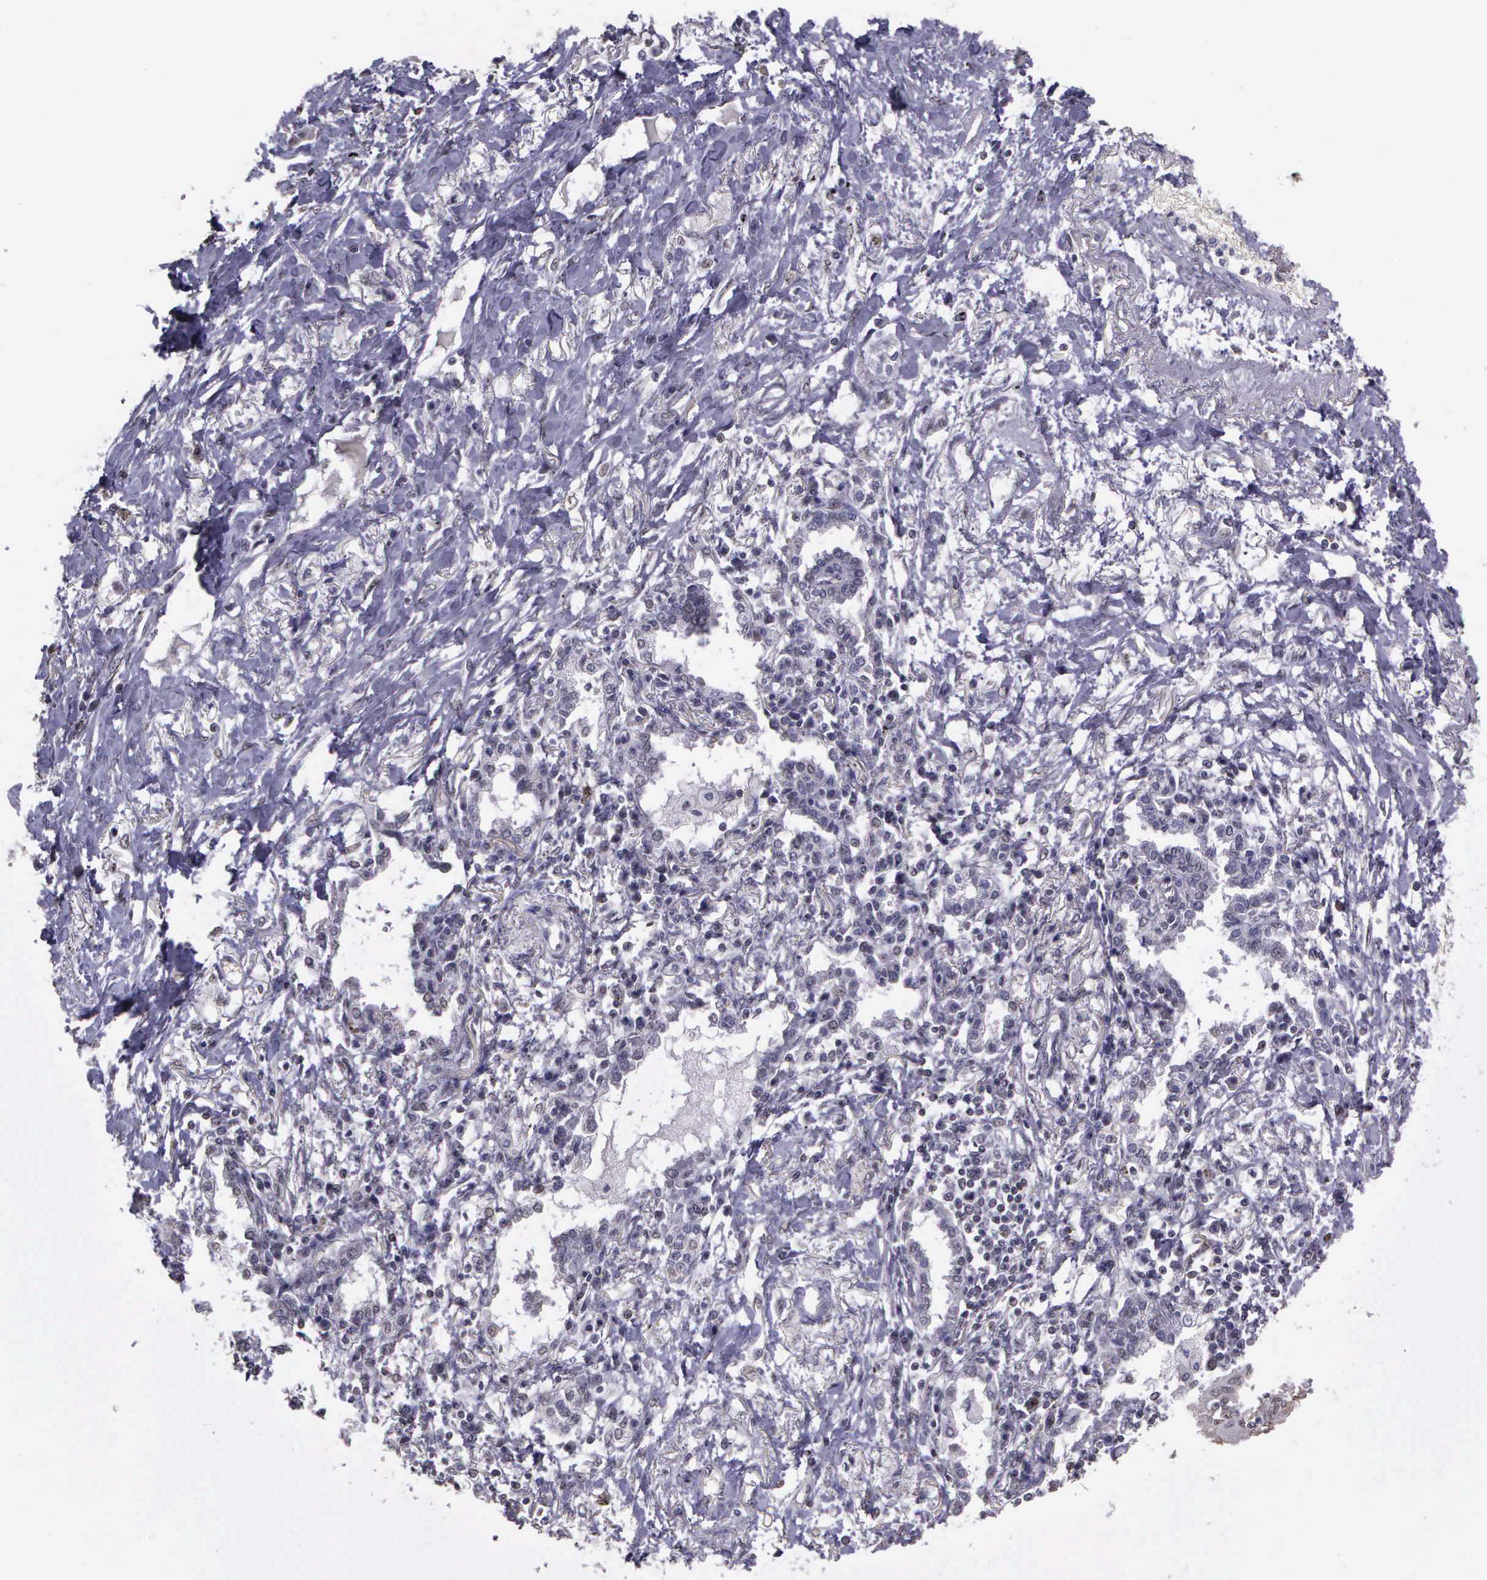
{"staining": {"intensity": "negative", "quantity": "none", "location": "none"}, "tissue": "lung cancer", "cell_type": "Tumor cells", "image_type": "cancer", "snomed": [{"axis": "morphology", "description": "Adenocarcinoma, NOS"}, {"axis": "topography", "description": "Lung"}], "caption": "This histopathology image is of lung adenocarcinoma stained with IHC to label a protein in brown with the nuclei are counter-stained blue. There is no expression in tumor cells.", "gene": "ARMCX5", "patient": {"sex": "male", "age": 60}}